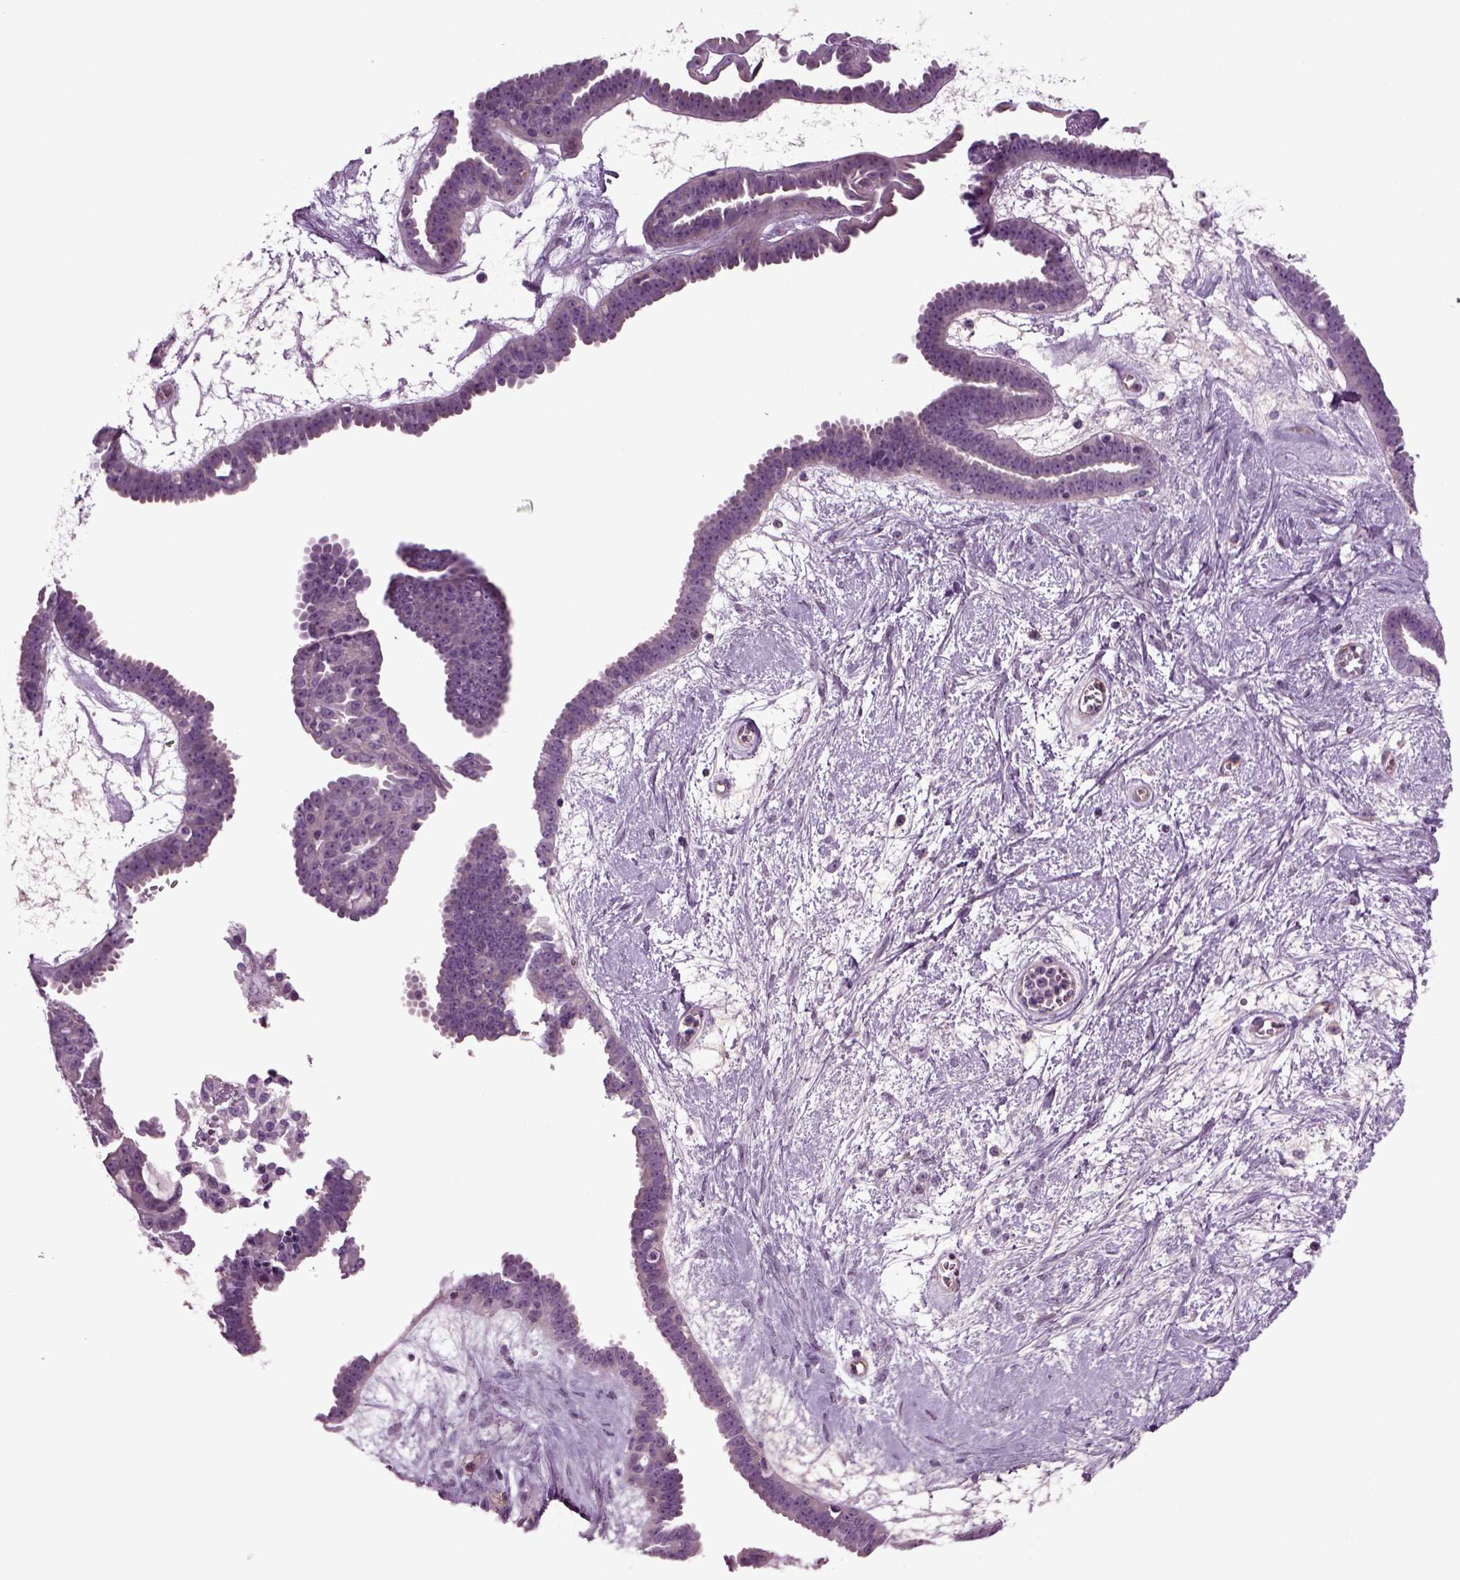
{"staining": {"intensity": "weak", "quantity": "<25%", "location": "cytoplasmic/membranous"}, "tissue": "ovarian cancer", "cell_type": "Tumor cells", "image_type": "cancer", "snomed": [{"axis": "morphology", "description": "Cystadenocarcinoma, serous, NOS"}, {"axis": "topography", "description": "Ovary"}], "caption": "Ovarian cancer (serous cystadenocarcinoma) was stained to show a protein in brown. There is no significant staining in tumor cells.", "gene": "COL9A2", "patient": {"sex": "female", "age": 71}}